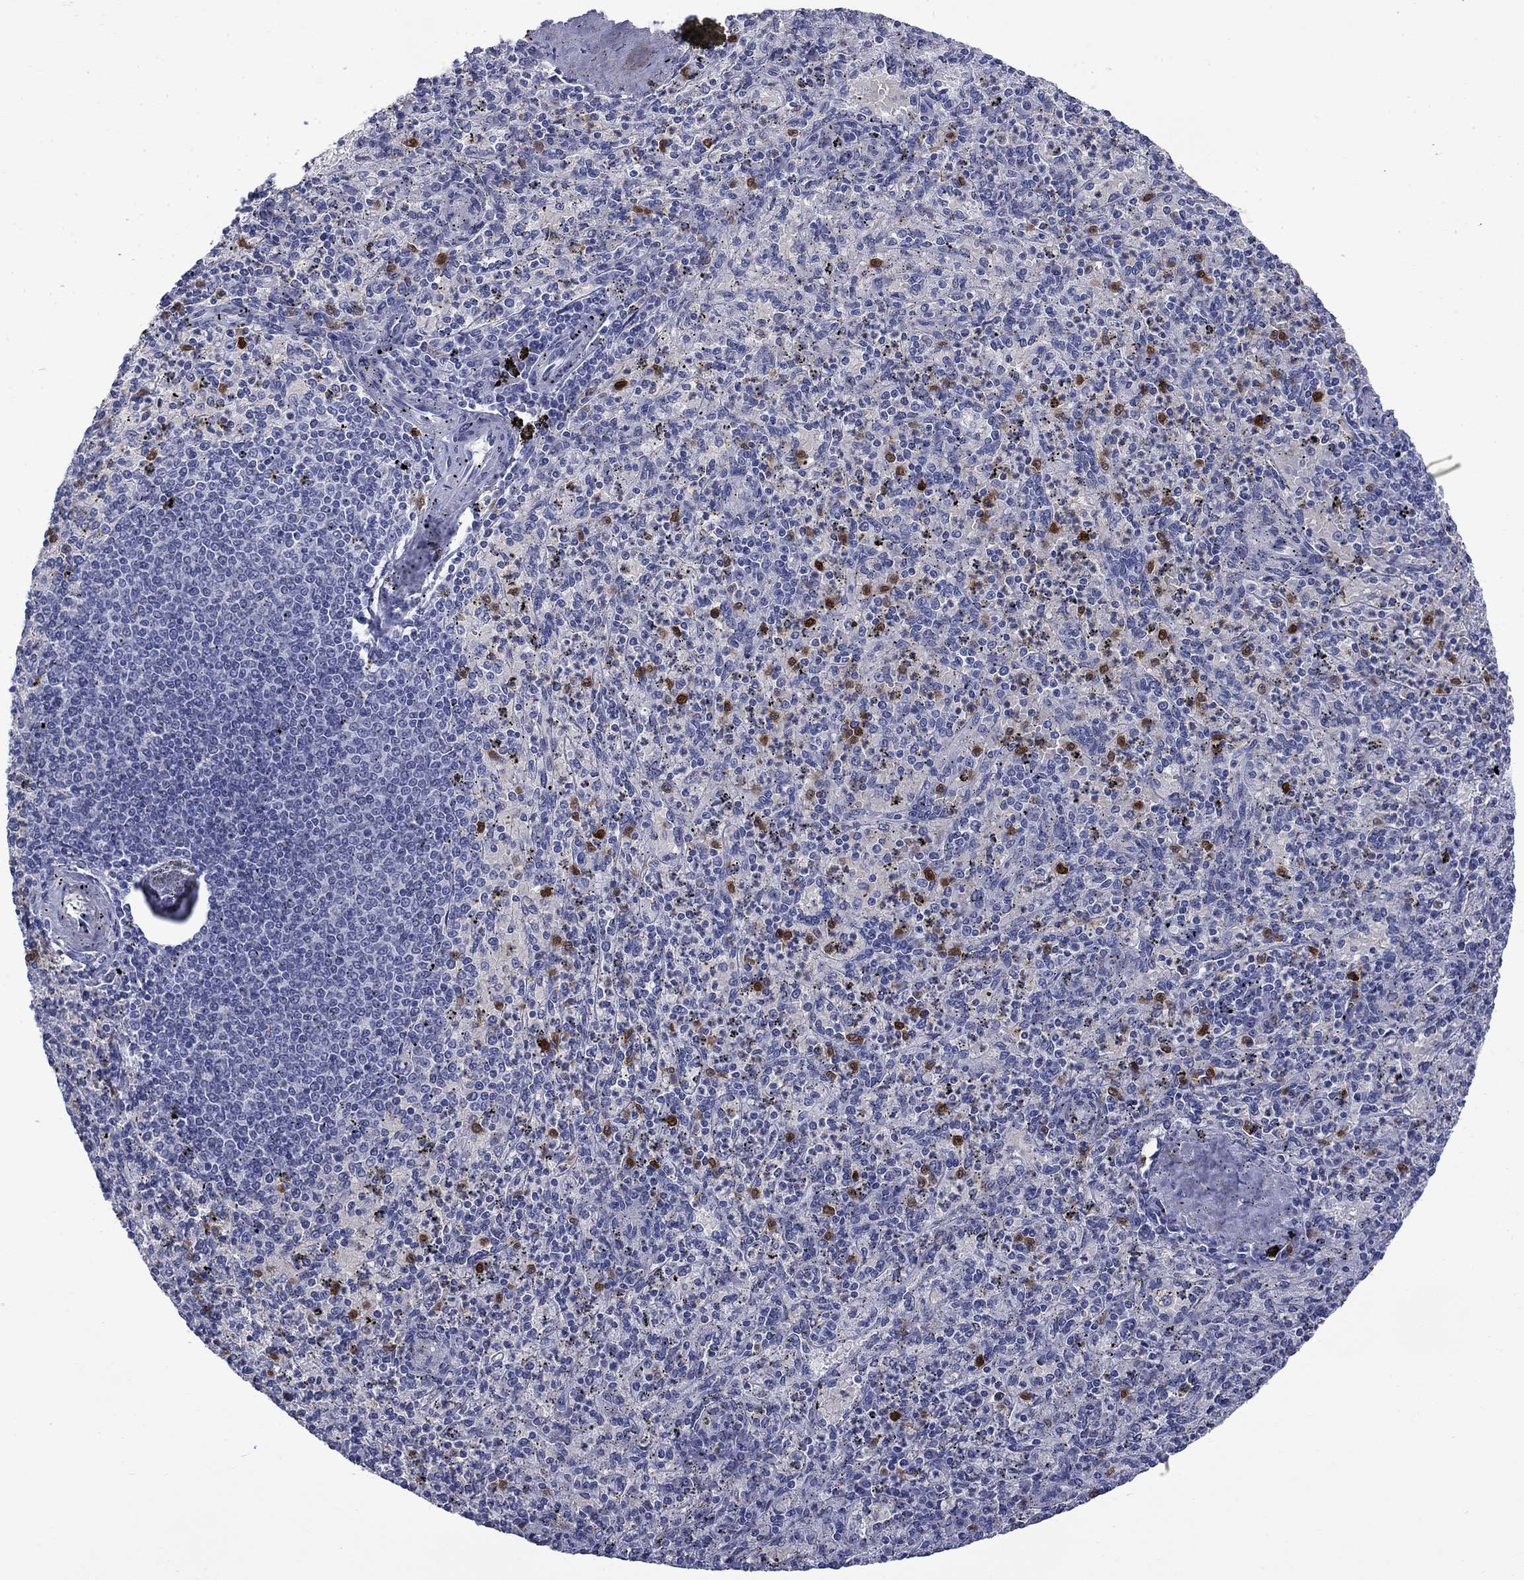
{"staining": {"intensity": "strong", "quantity": "<25%", "location": "nuclear"}, "tissue": "spleen", "cell_type": "Cells in red pulp", "image_type": "normal", "snomed": [{"axis": "morphology", "description": "Normal tissue, NOS"}, {"axis": "topography", "description": "Spleen"}], "caption": "High-magnification brightfield microscopy of unremarkable spleen stained with DAB (3,3'-diaminobenzidine) (brown) and counterstained with hematoxylin (blue). cells in red pulp exhibit strong nuclear positivity is appreciated in about<25% of cells.", "gene": "SERPINB2", "patient": {"sex": "male", "age": 60}}